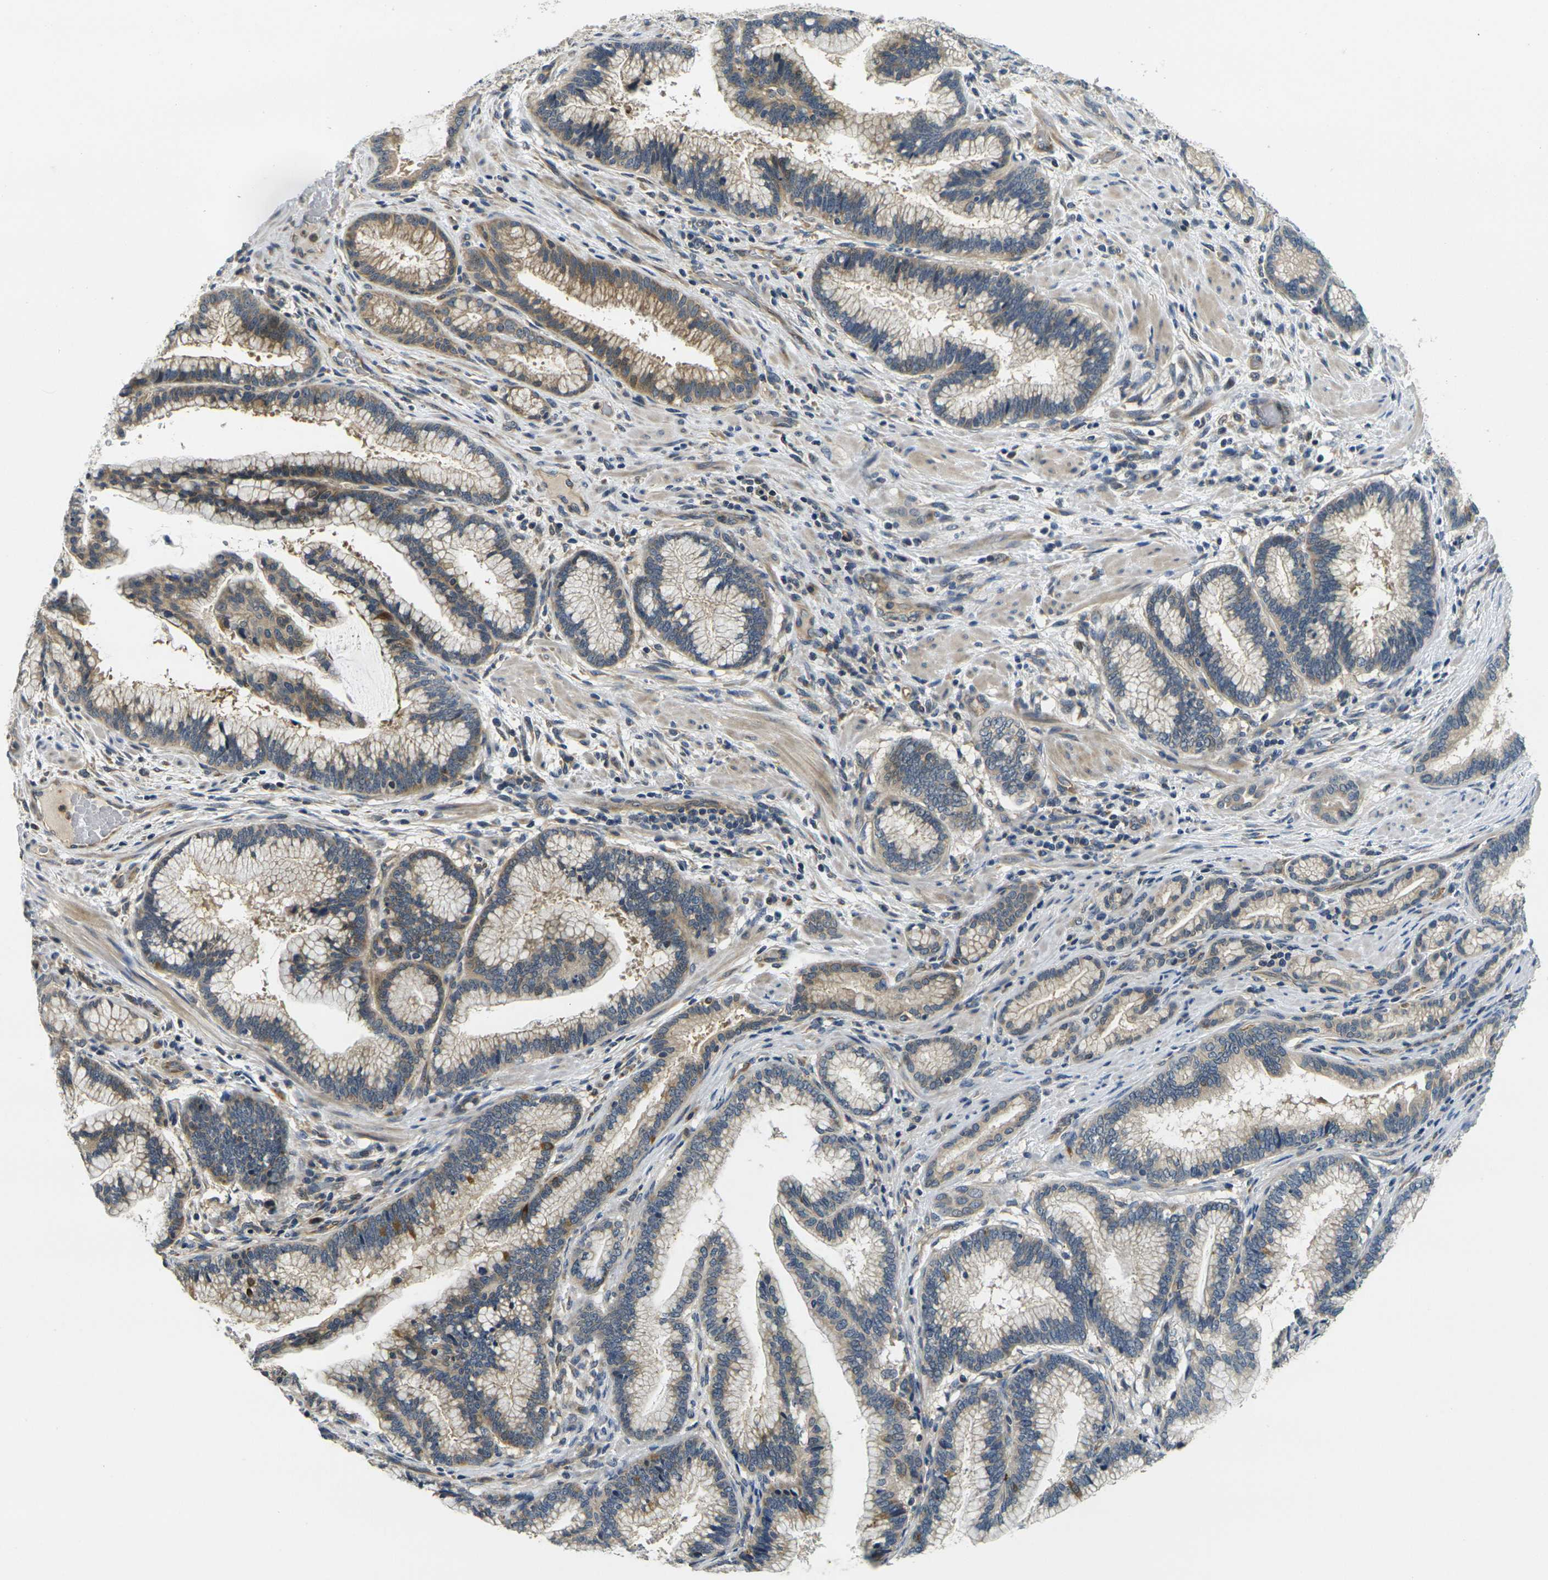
{"staining": {"intensity": "moderate", "quantity": "<25%", "location": "cytoplasmic/membranous"}, "tissue": "pancreatic cancer", "cell_type": "Tumor cells", "image_type": "cancer", "snomed": [{"axis": "morphology", "description": "Adenocarcinoma, NOS"}, {"axis": "topography", "description": "Pancreas"}], "caption": "Pancreatic cancer stained with IHC reveals moderate cytoplasmic/membranous staining in approximately <25% of tumor cells.", "gene": "MINAR2", "patient": {"sex": "female", "age": 64}}